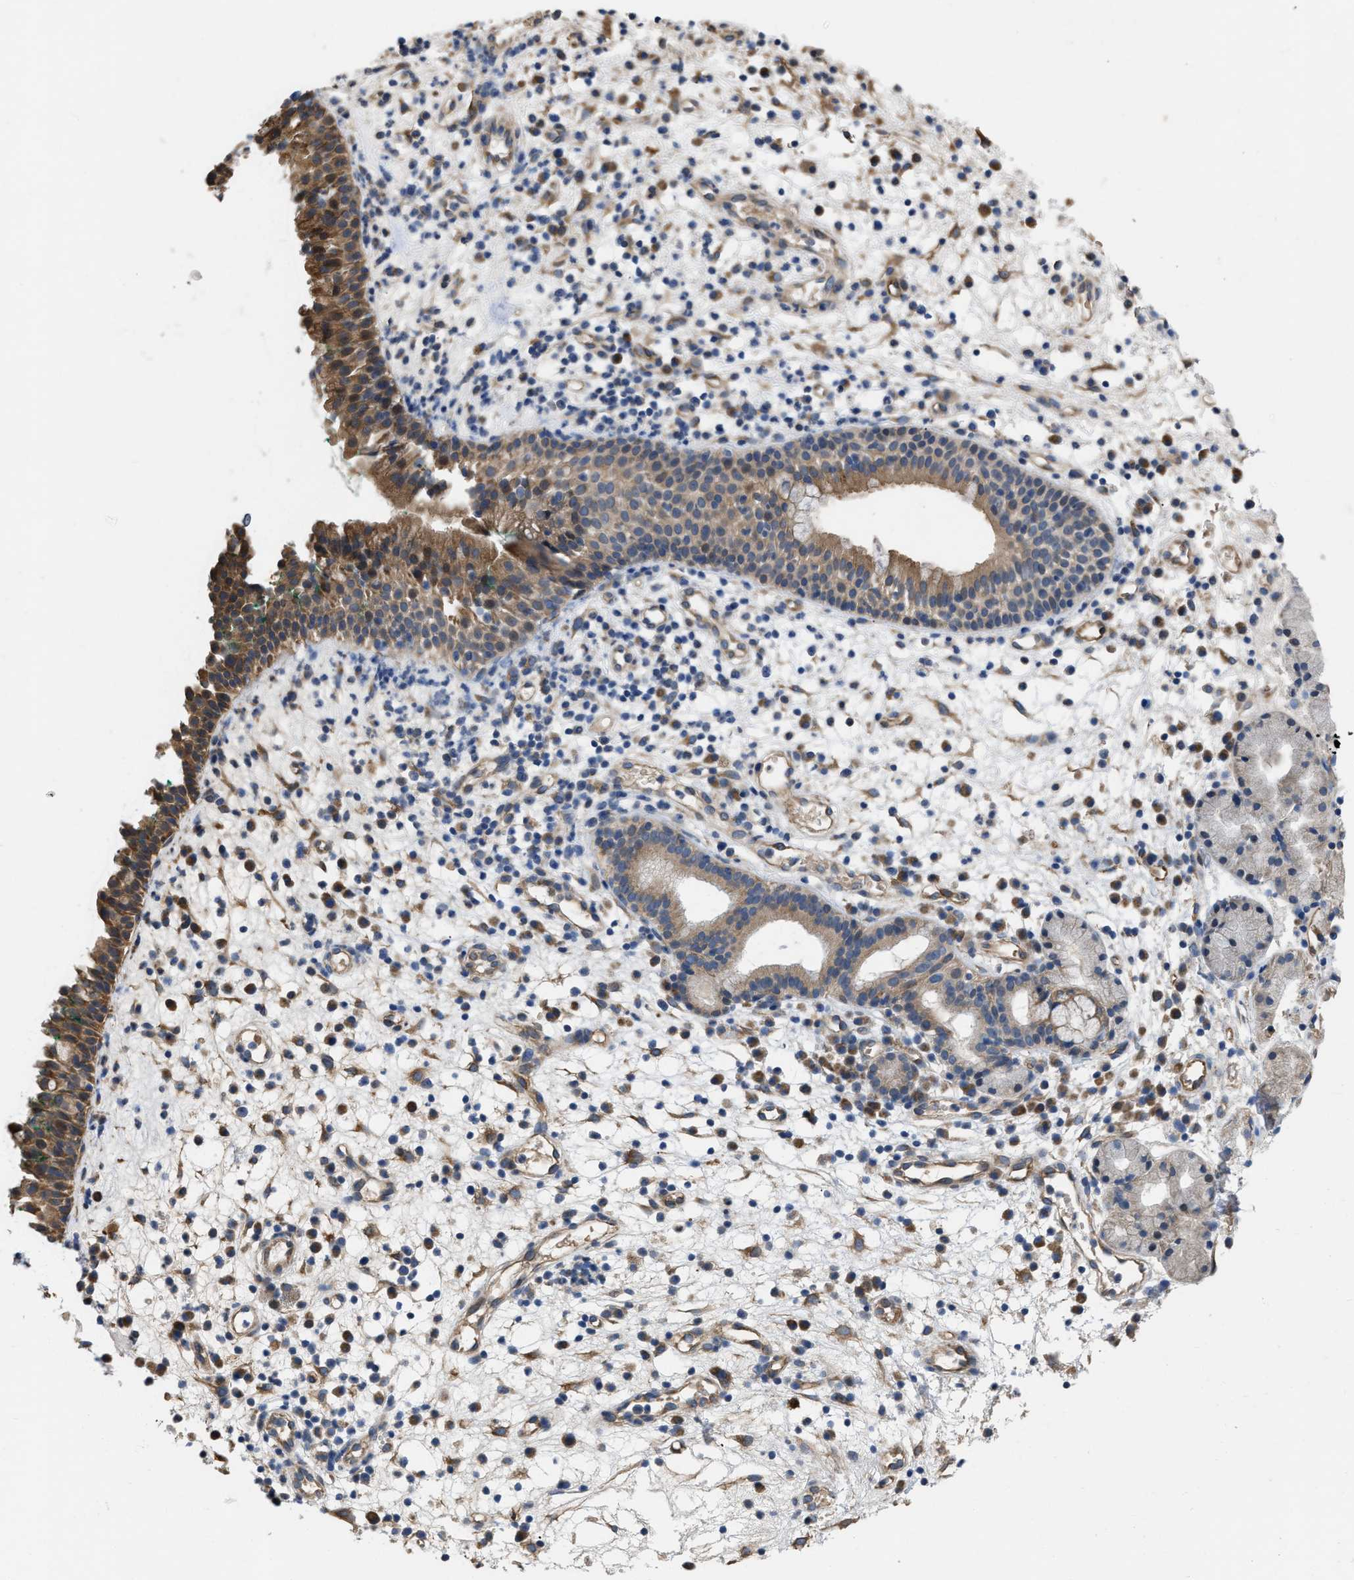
{"staining": {"intensity": "moderate", "quantity": ">75%", "location": "cytoplasmic/membranous"}, "tissue": "nasopharynx", "cell_type": "Respiratory epithelial cells", "image_type": "normal", "snomed": [{"axis": "morphology", "description": "Normal tissue, NOS"}, {"axis": "morphology", "description": "Basal cell carcinoma"}, {"axis": "topography", "description": "Cartilage tissue"}, {"axis": "topography", "description": "Nasopharynx"}, {"axis": "topography", "description": "Oral tissue"}], "caption": "Immunohistochemical staining of unremarkable human nasopharynx reveals >75% levels of moderate cytoplasmic/membranous protein positivity in about >75% of respiratory epithelial cells.", "gene": "SLC4A11", "patient": {"sex": "female", "age": 77}}